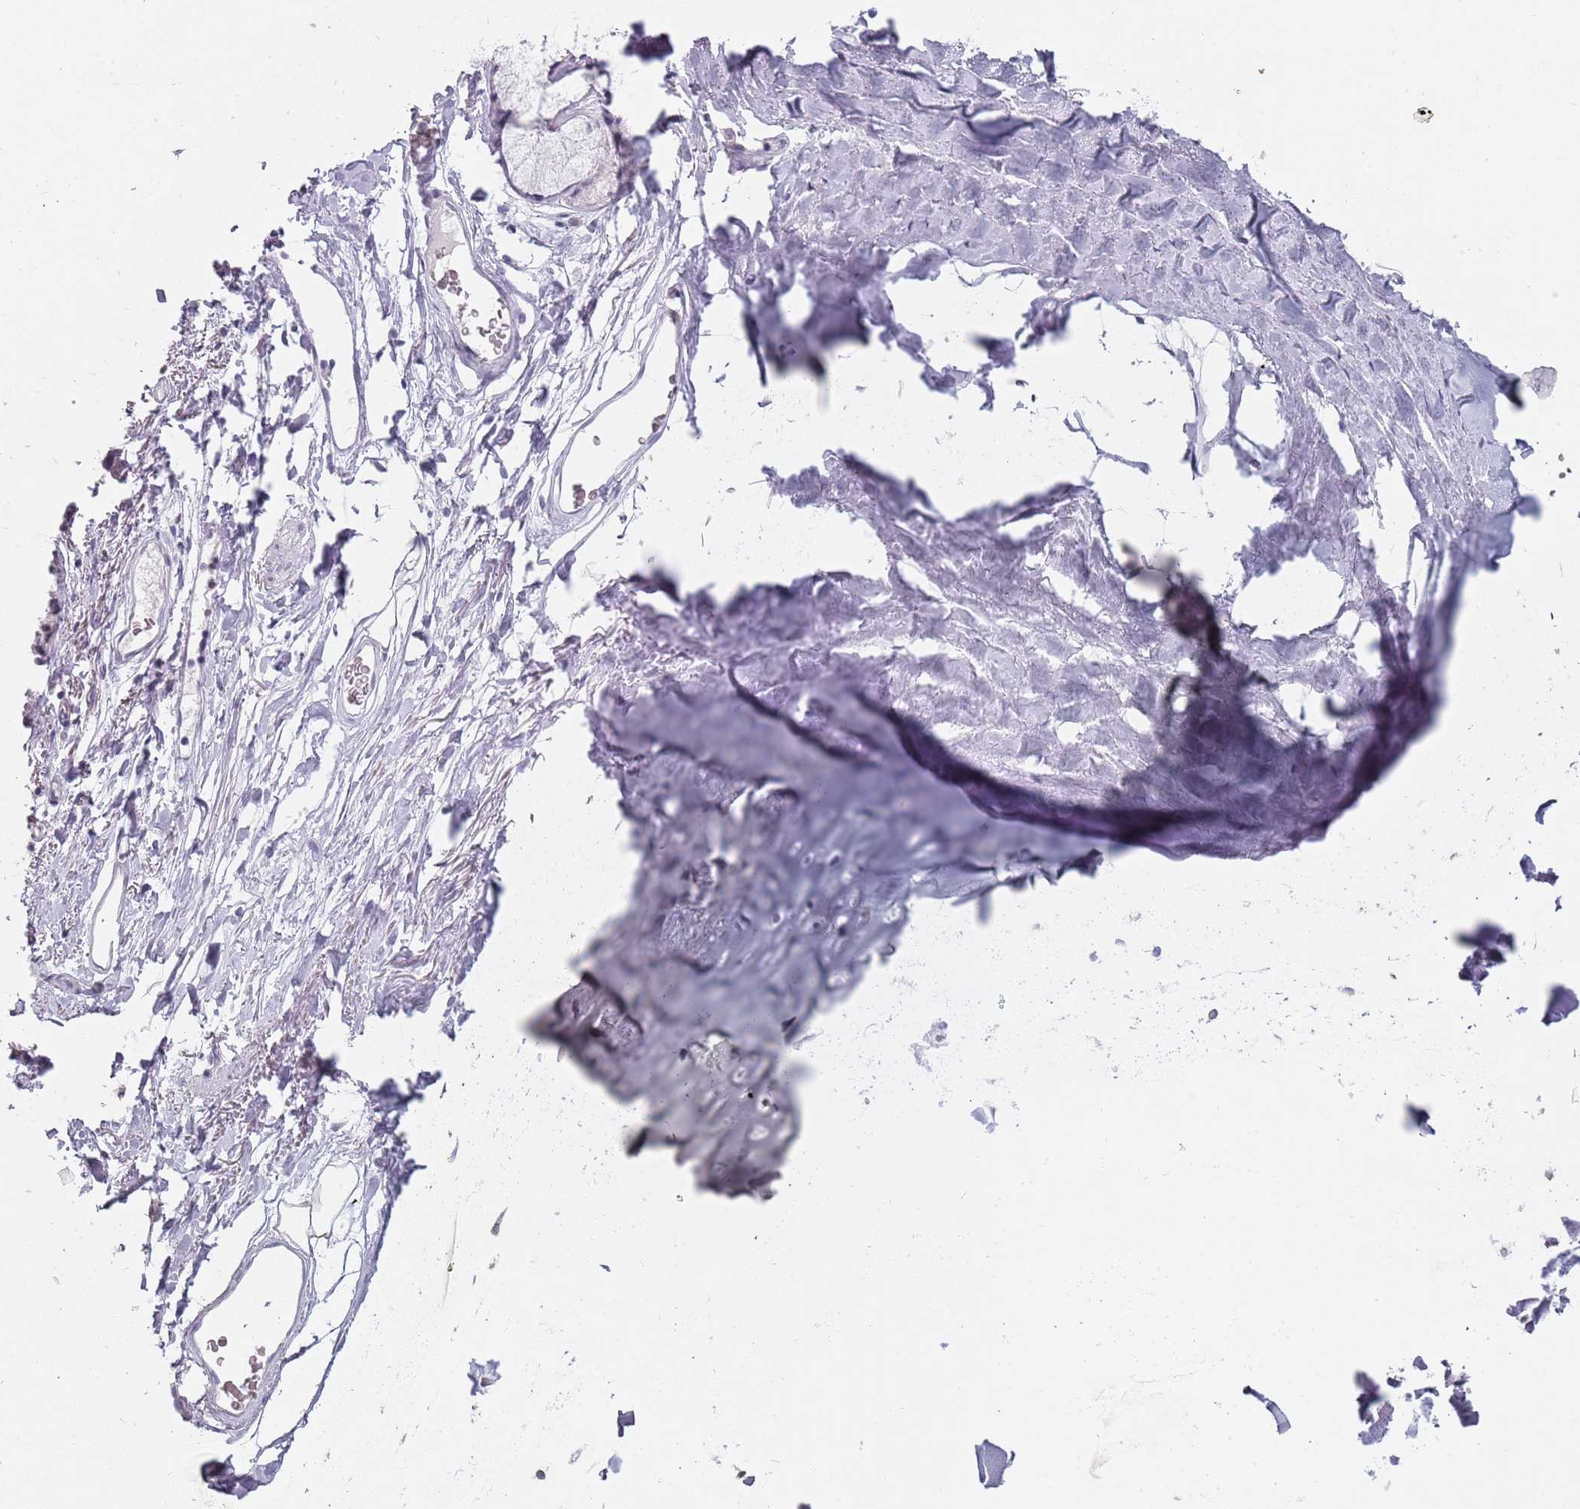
{"staining": {"intensity": "negative", "quantity": "none", "location": "none"}, "tissue": "adipose tissue", "cell_type": "Adipocytes", "image_type": "normal", "snomed": [{"axis": "morphology", "description": "Normal tissue, NOS"}, {"axis": "topography", "description": "Lymph node"}, {"axis": "topography", "description": "Bronchus"}], "caption": "A high-resolution micrograph shows IHC staining of normal adipose tissue, which reveals no significant positivity in adipocytes. Brightfield microscopy of immunohistochemistry stained with DAB (3,3'-diaminobenzidine) (brown) and hematoxylin (blue), captured at high magnification.", "gene": "DDX4", "patient": {"sex": "male", "age": 63}}